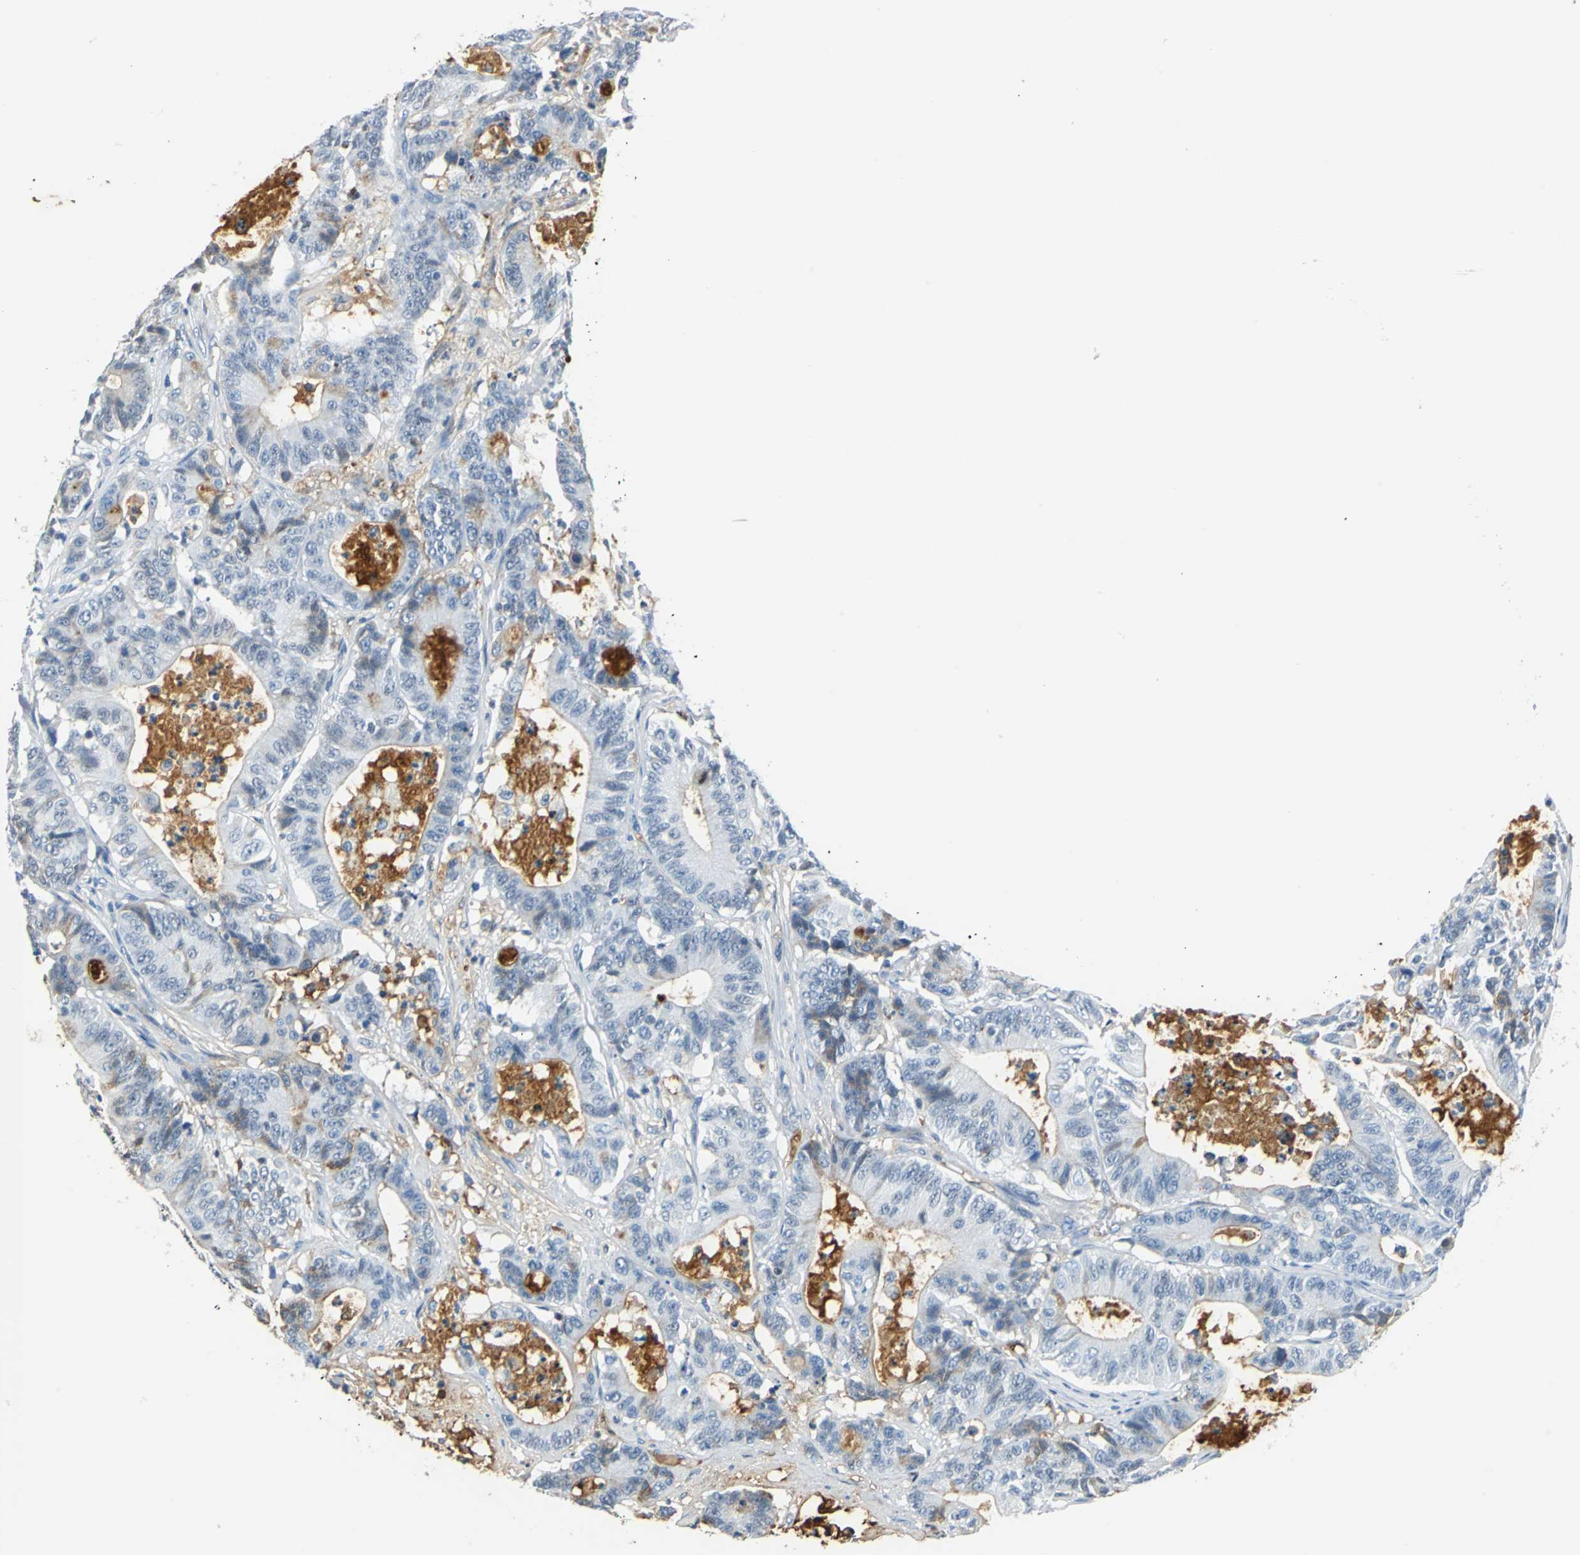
{"staining": {"intensity": "weak", "quantity": "<25%", "location": "cytoplasmic/membranous"}, "tissue": "colorectal cancer", "cell_type": "Tumor cells", "image_type": "cancer", "snomed": [{"axis": "morphology", "description": "Adenocarcinoma, NOS"}, {"axis": "topography", "description": "Colon"}], "caption": "Immunohistochemical staining of adenocarcinoma (colorectal) demonstrates no significant expression in tumor cells.", "gene": "ALB", "patient": {"sex": "female", "age": 84}}